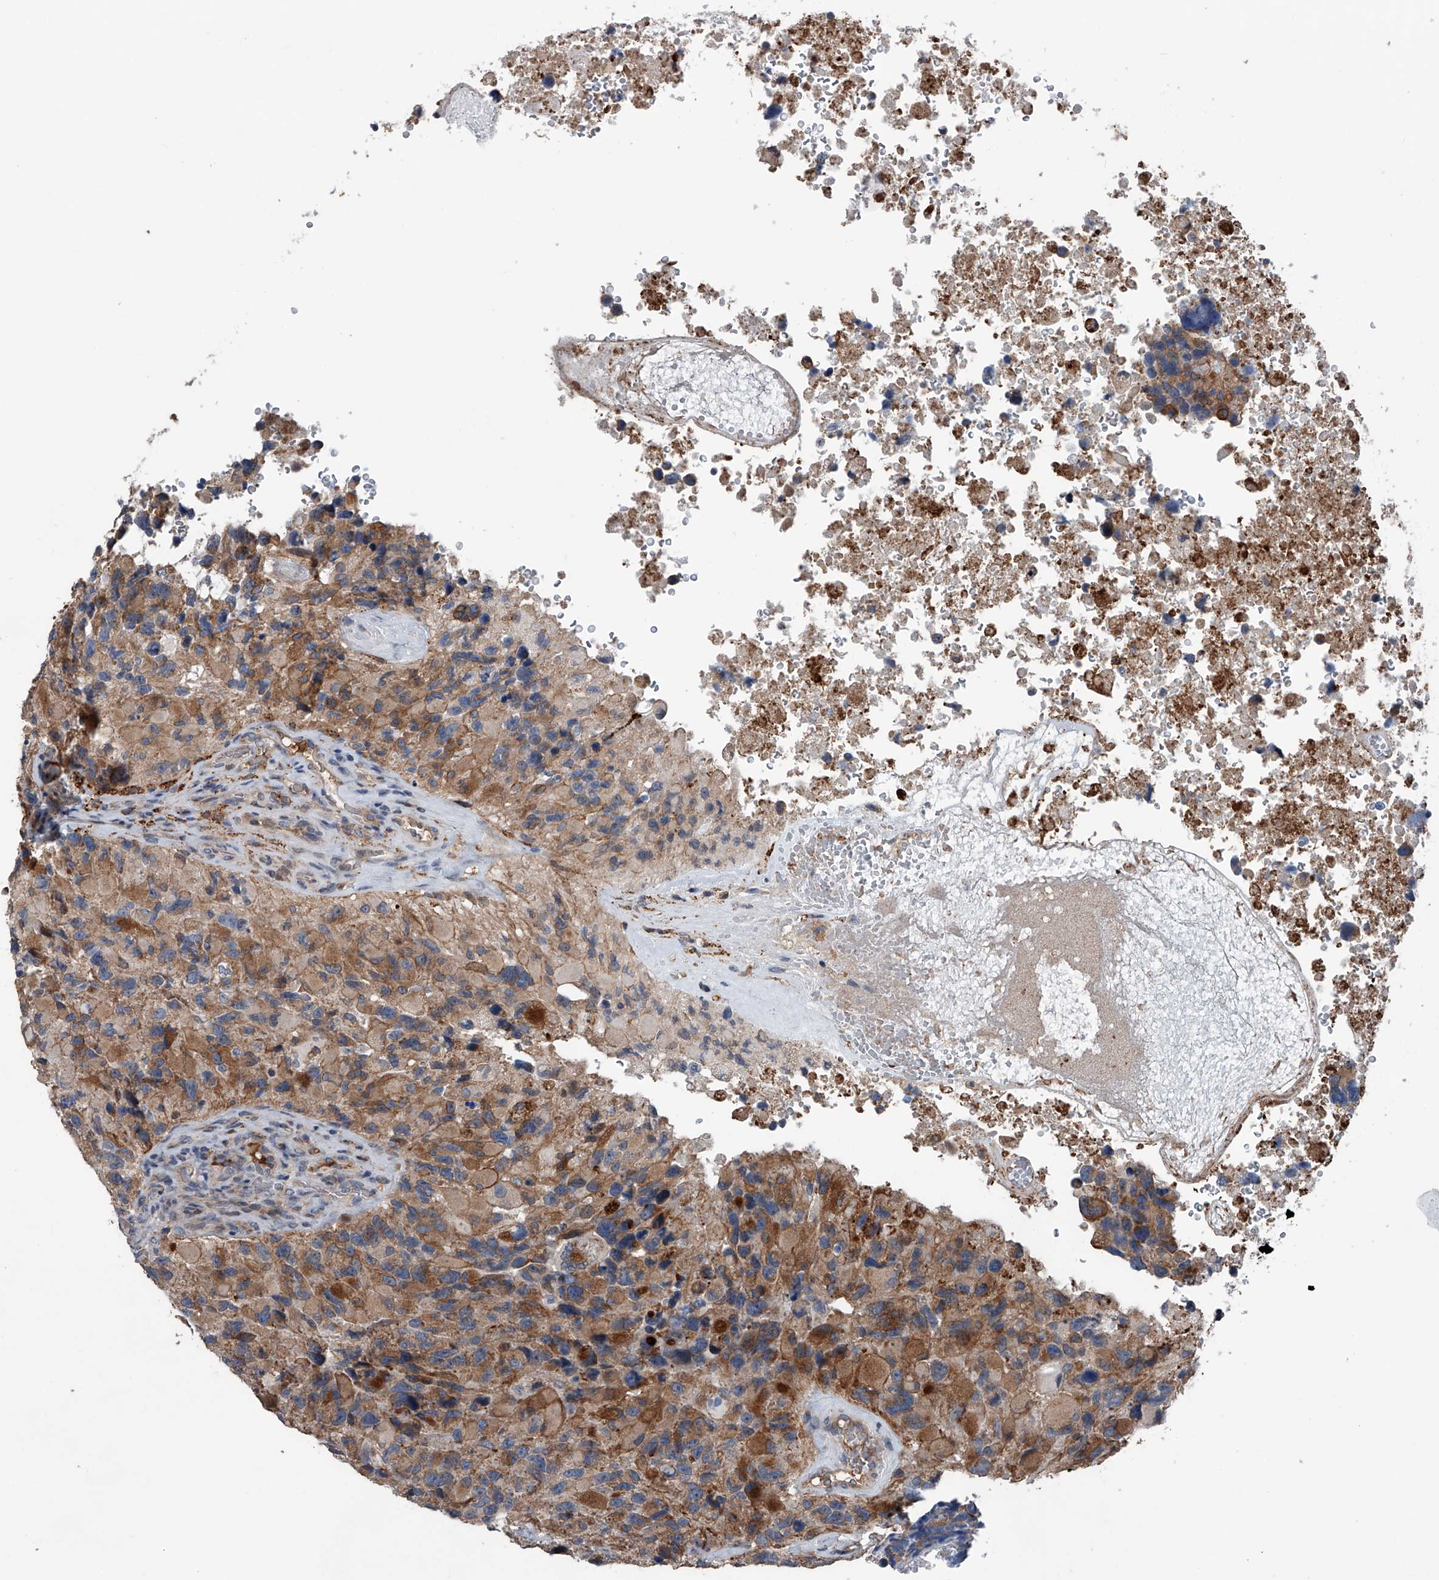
{"staining": {"intensity": "moderate", "quantity": "25%-75%", "location": "cytoplasmic/membranous"}, "tissue": "glioma", "cell_type": "Tumor cells", "image_type": "cancer", "snomed": [{"axis": "morphology", "description": "Glioma, malignant, High grade"}, {"axis": "topography", "description": "Brain"}], "caption": "Protein expression analysis of human high-grade glioma (malignant) reveals moderate cytoplasmic/membranous positivity in about 25%-75% of tumor cells.", "gene": "DST", "patient": {"sex": "male", "age": 69}}